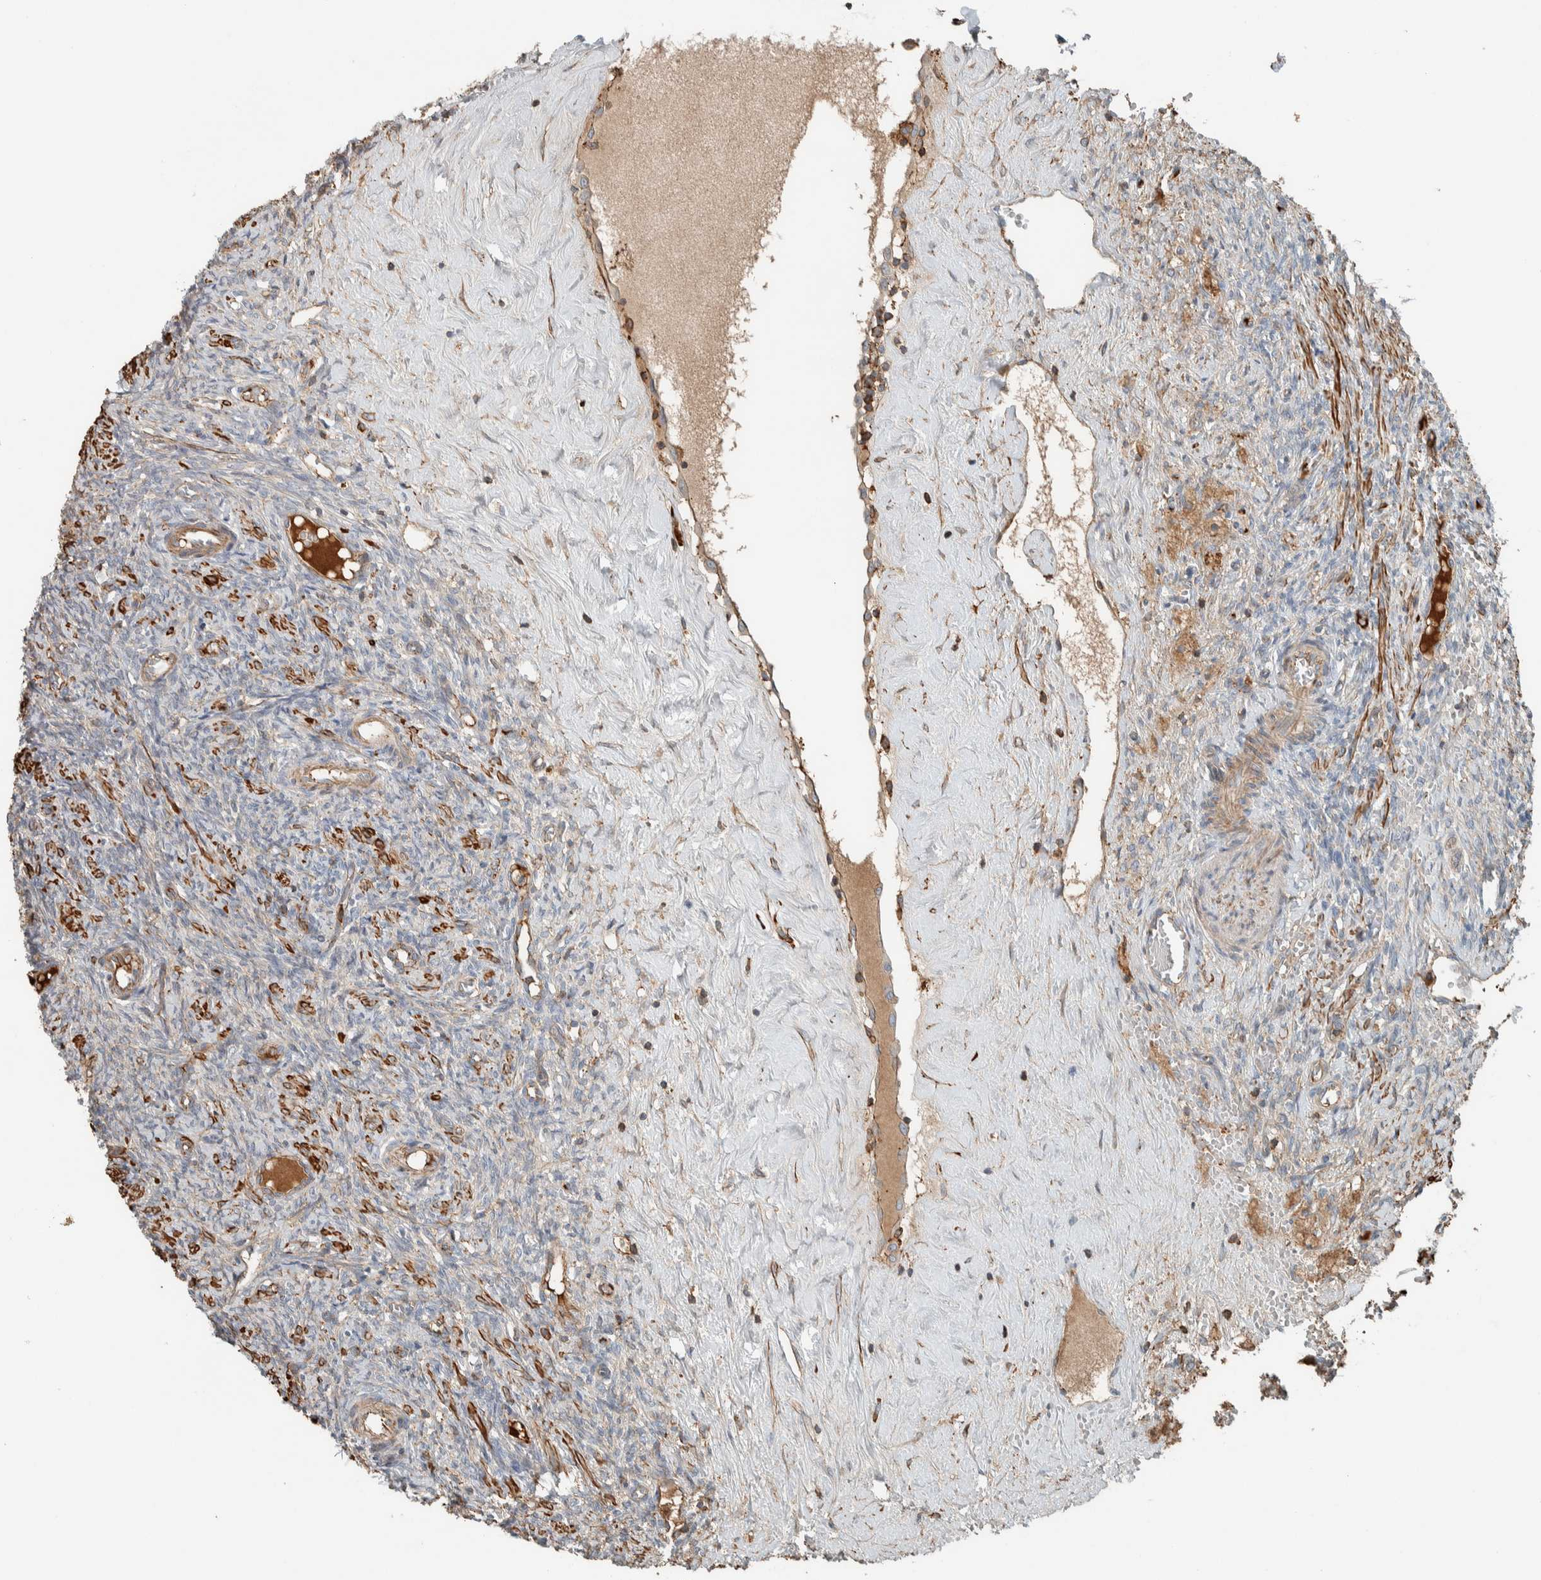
{"staining": {"intensity": "moderate", "quantity": "25%-75%", "location": "cytoplasmic/membranous"}, "tissue": "ovary", "cell_type": "Ovarian stroma cells", "image_type": "normal", "snomed": [{"axis": "morphology", "description": "Normal tissue, NOS"}, {"axis": "topography", "description": "Ovary"}], "caption": "Ovarian stroma cells show moderate cytoplasmic/membranous staining in approximately 25%-75% of cells in benign ovary.", "gene": "CTBP2", "patient": {"sex": "female", "age": 41}}